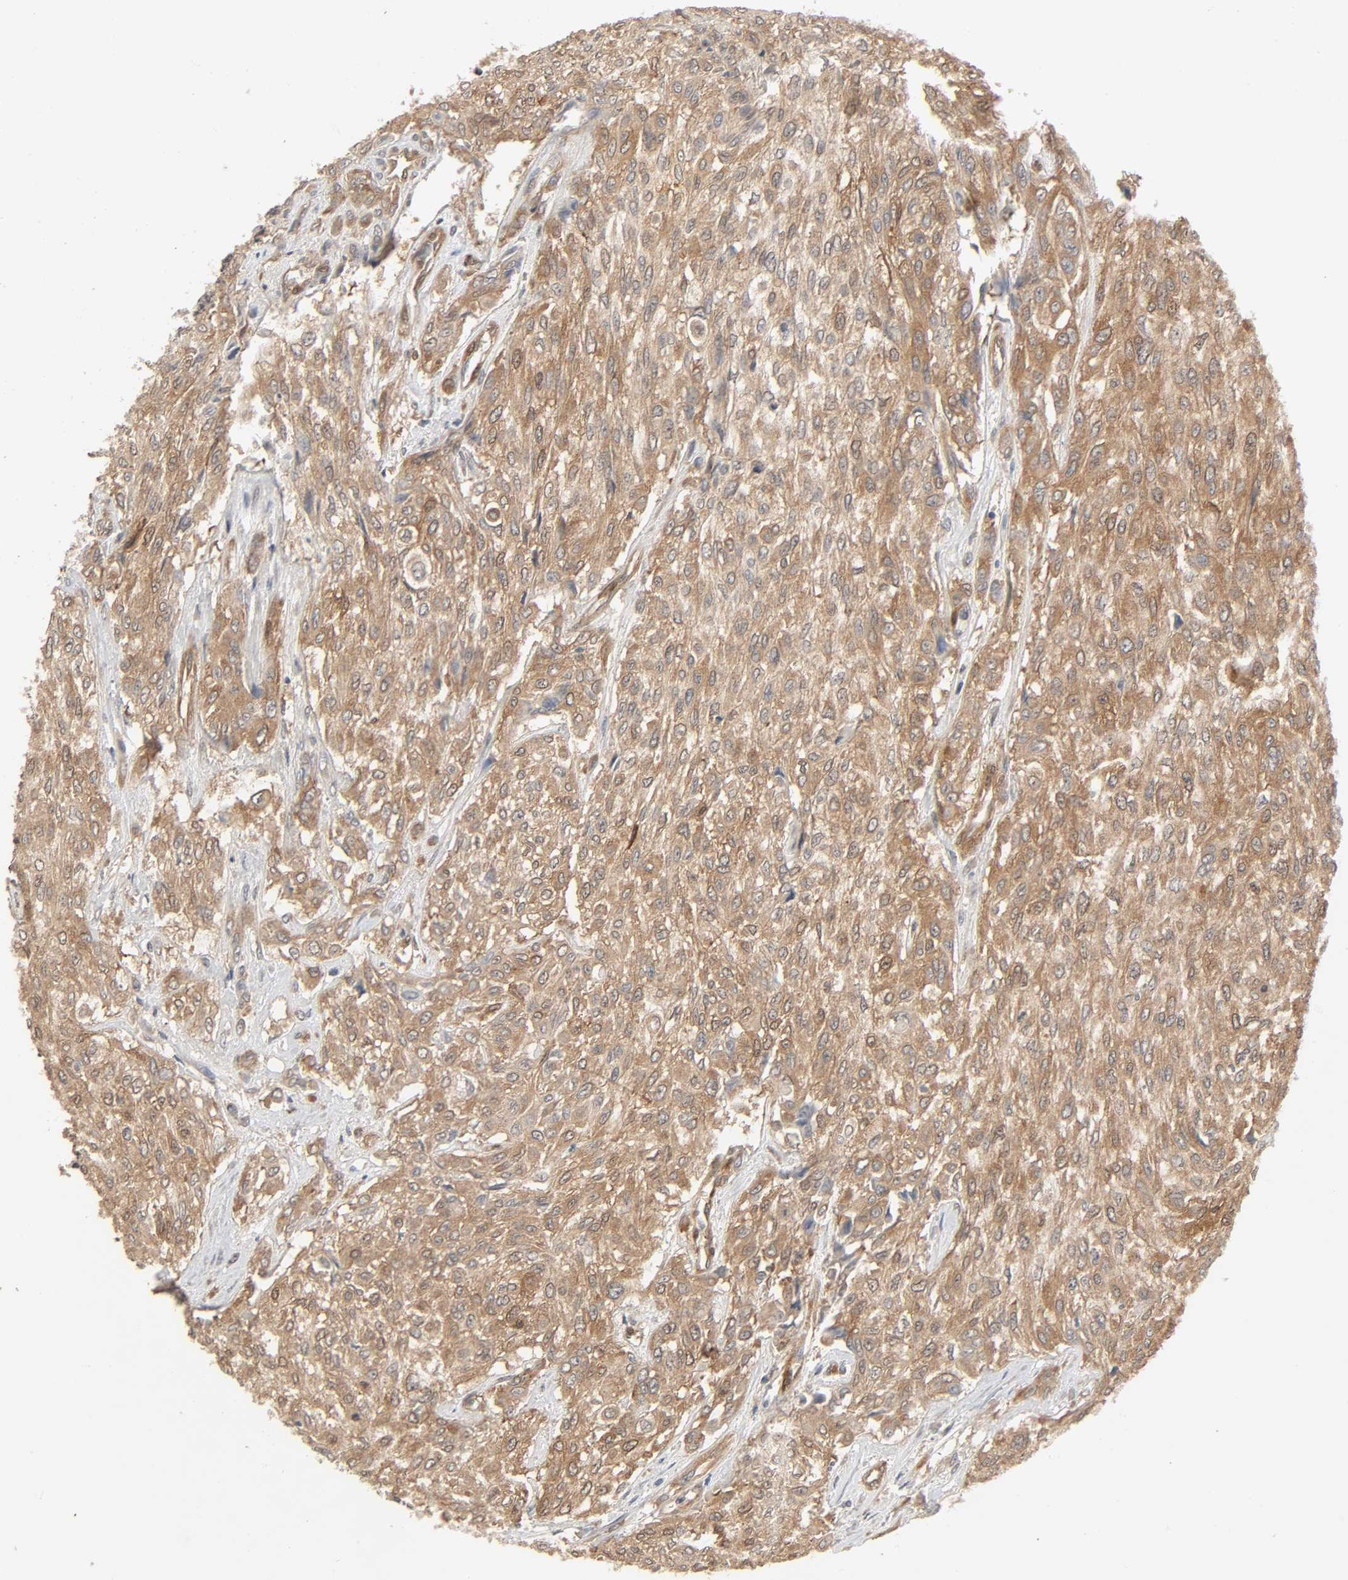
{"staining": {"intensity": "moderate", "quantity": ">75%", "location": "cytoplasmic/membranous"}, "tissue": "urothelial cancer", "cell_type": "Tumor cells", "image_type": "cancer", "snomed": [{"axis": "morphology", "description": "Urothelial carcinoma, High grade"}, {"axis": "topography", "description": "Urinary bladder"}], "caption": "Approximately >75% of tumor cells in human high-grade urothelial carcinoma exhibit moderate cytoplasmic/membranous protein expression as visualized by brown immunohistochemical staining.", "gene": "PTK2", "patient": {"sex": "male", "age": 57}}